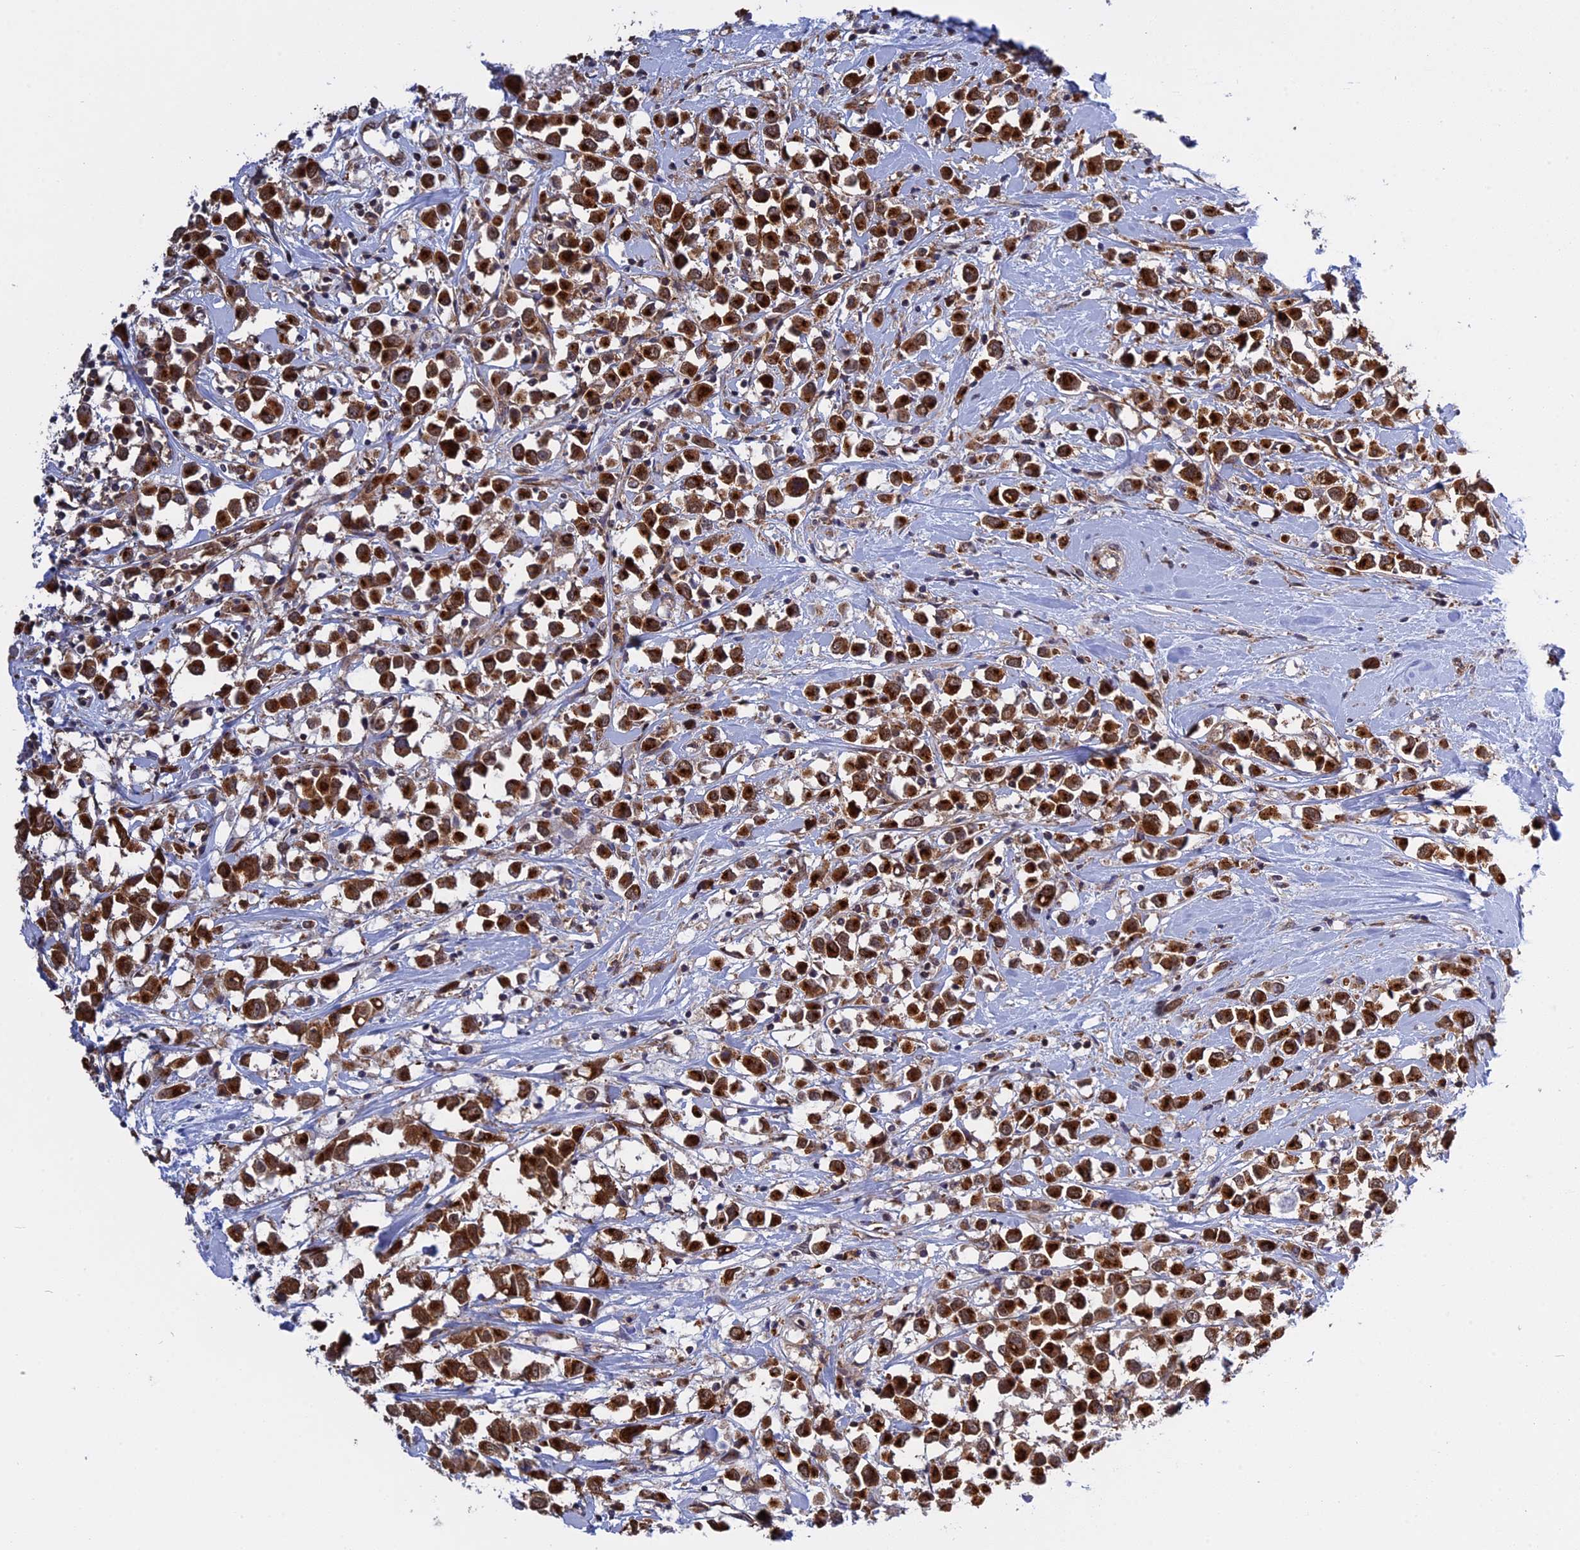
{"staining": {"intensity": "strong", "quantity": ">75%", "location": "cytoplasmic/membranous"}, "tissue": "breast cancer", "cell_type": "Tumor cells", "image_type": "cancer", "snomed": [{"axis": "morphology", "description": "Duct carcinoma"}, {"axis": "topography", "description": "Breast"}], "caption": "A photomicrograph of human intraductal carcinoma (breast) stained for a protein reveals strong cytoplasmic/membranous brown staining in tumor cells. Immunohistochemistry stains the protein in brown and the nuclei are stained blue.", "gene": "CLINT1", "patient": {"sex": "female", "age": 61}}